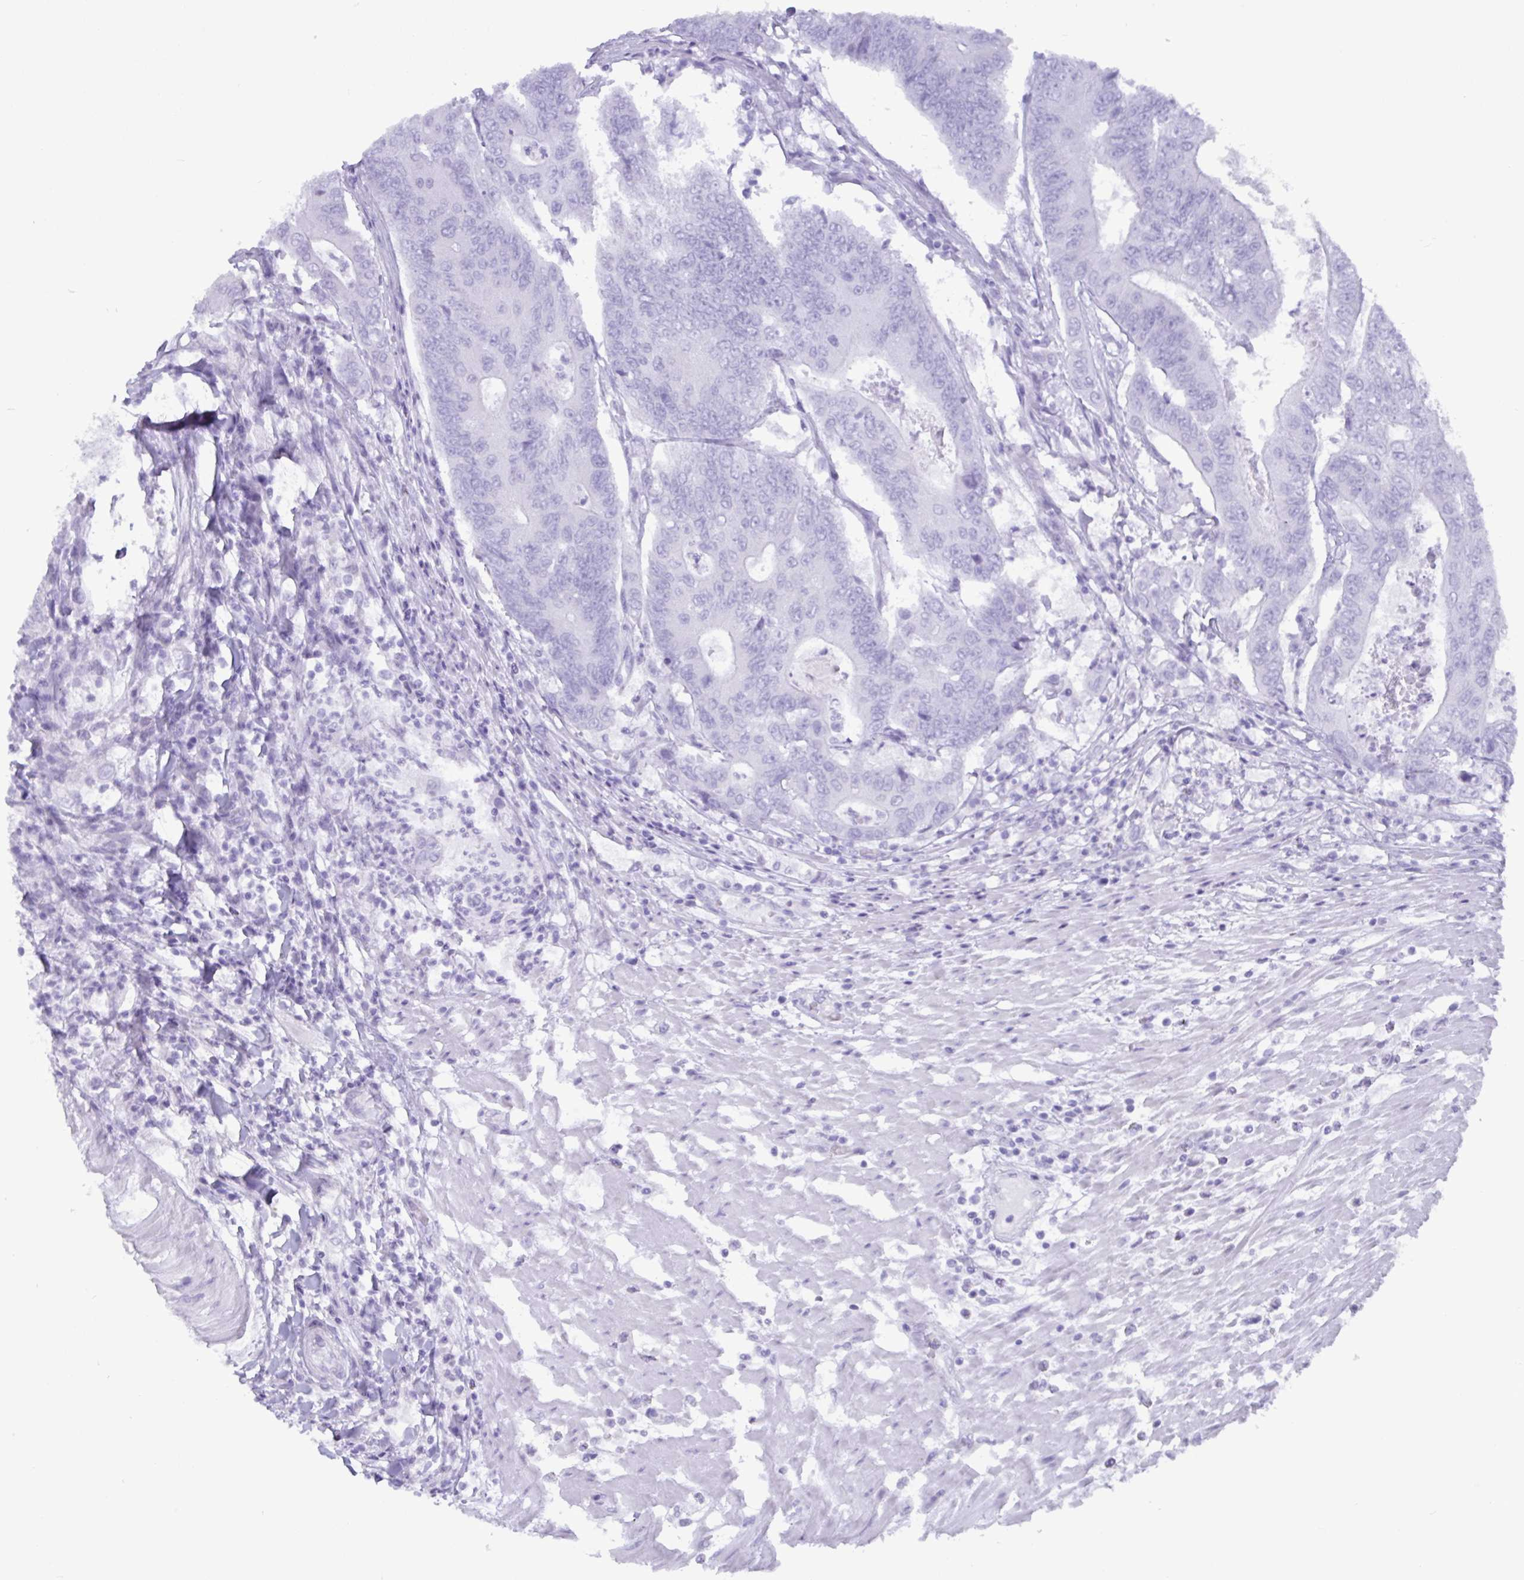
{"staining": {"intensity": "negative", "quantity": "none", "location": "none"}, "tissue": "colorectal cancer", "cell_type": "Tumor cells", "image_type": "cancer", "snomed": [{"axis": "morphology", "description": "Adenocarcinoma, NOS"}, {"axis": "topography", "description": "Colon"}], "caption": "Image shows no significant protein expression in tumor cells of colorectal adenocarcinoma.", "gene": "C4orf33", "patient": {"sex": "female", "age": 48}}